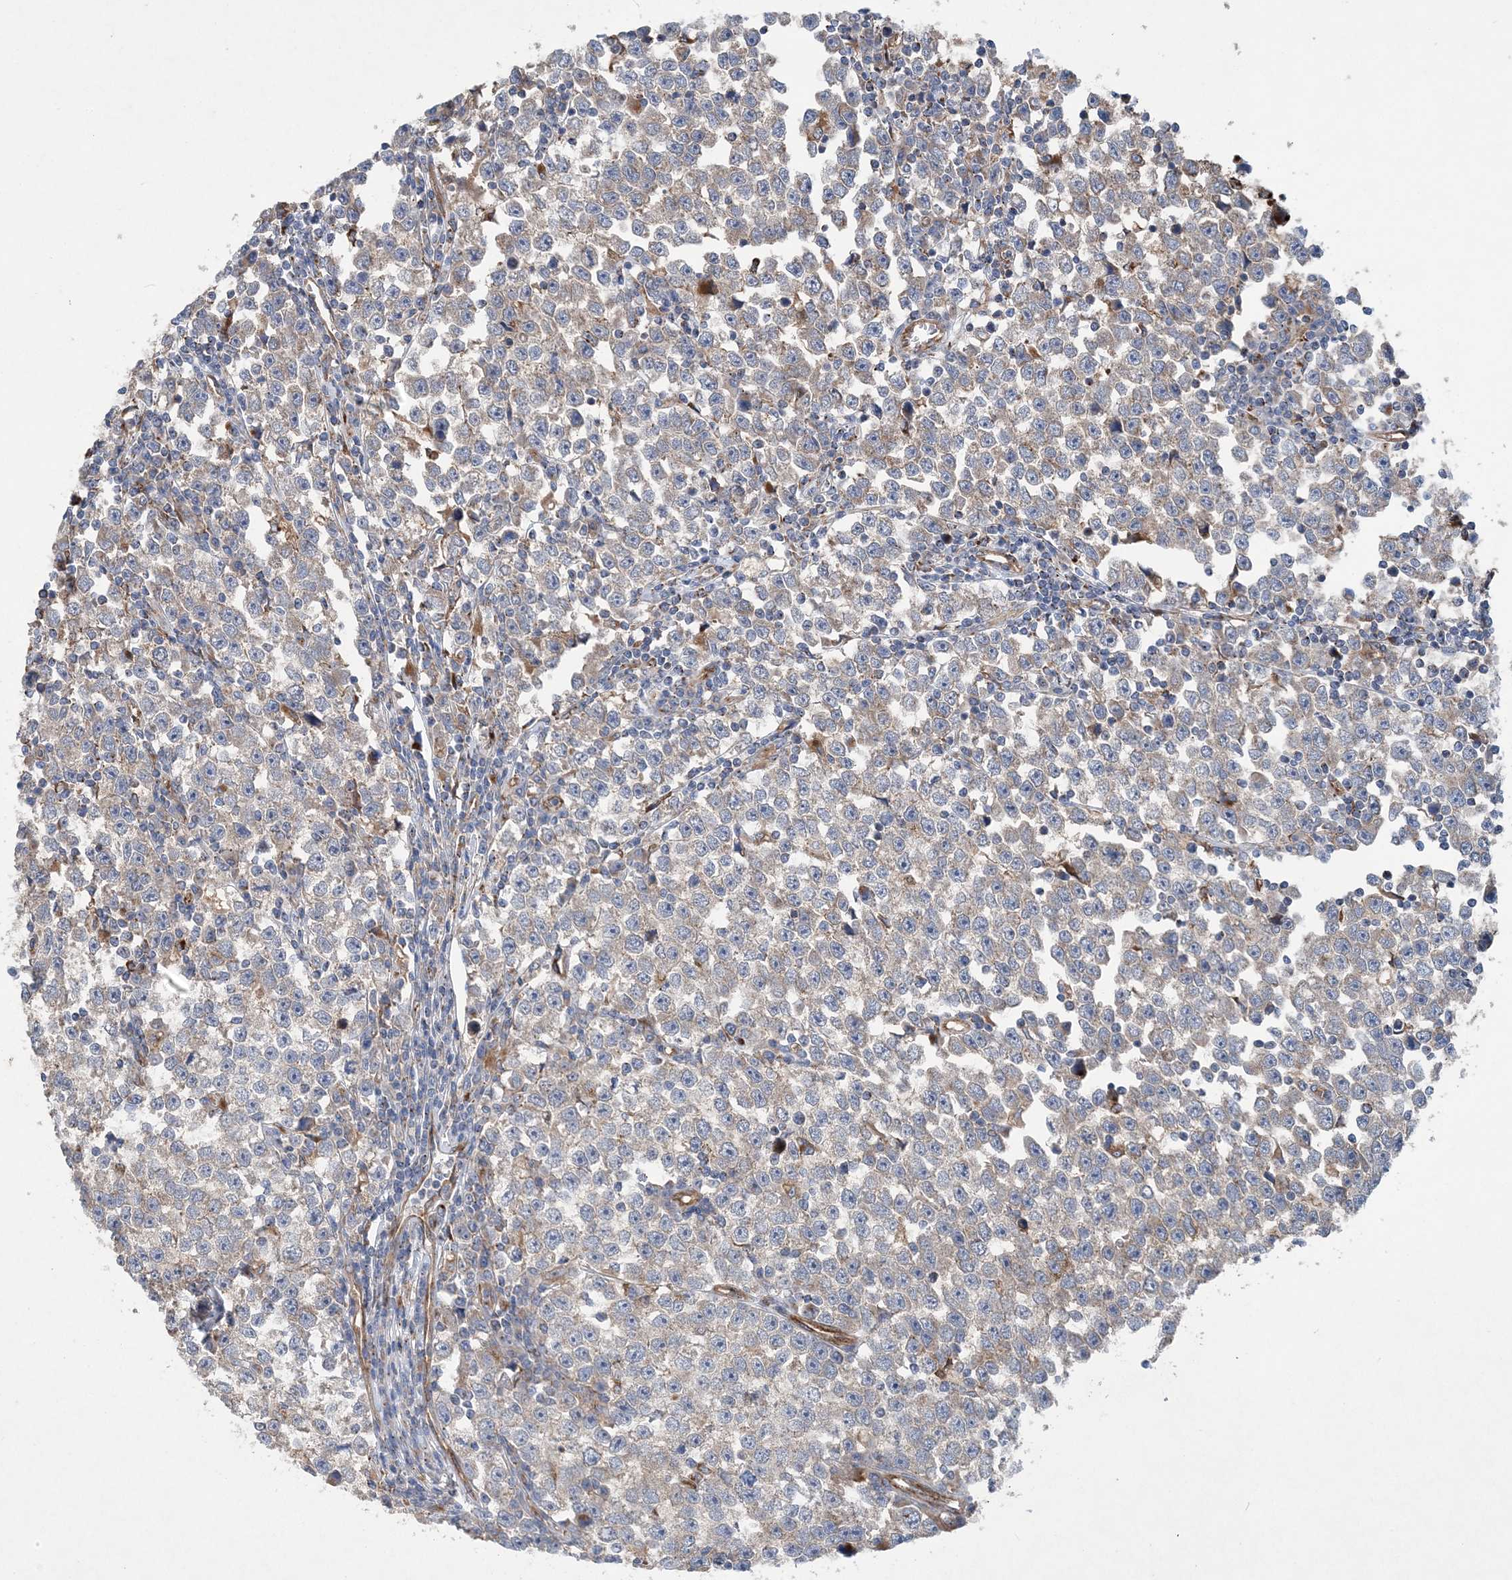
{"staining": {"intensity": "weak", "quantity": "<25%", "location": "cytoplasmic/membranous"}, "tissue": "testis cancer", "cell_type": "Tumor cells", "image_type": "cancer", "snomed": [{"axis": "morphology", "description": "Normal tissue, NOS"}, {"axis": "morphology", "description": "Seminoma, NOS"}, {"axis": "topography", "description": "Testis"}], "caption": "Immunohistochemistry (IHC) photomicrograph of seminoma (testis) stained for a protein (brown), which reveals no positivity in tumor cells.", "gene": "PTTG1IP", "patient": {"sex": "male", "age": 43}}